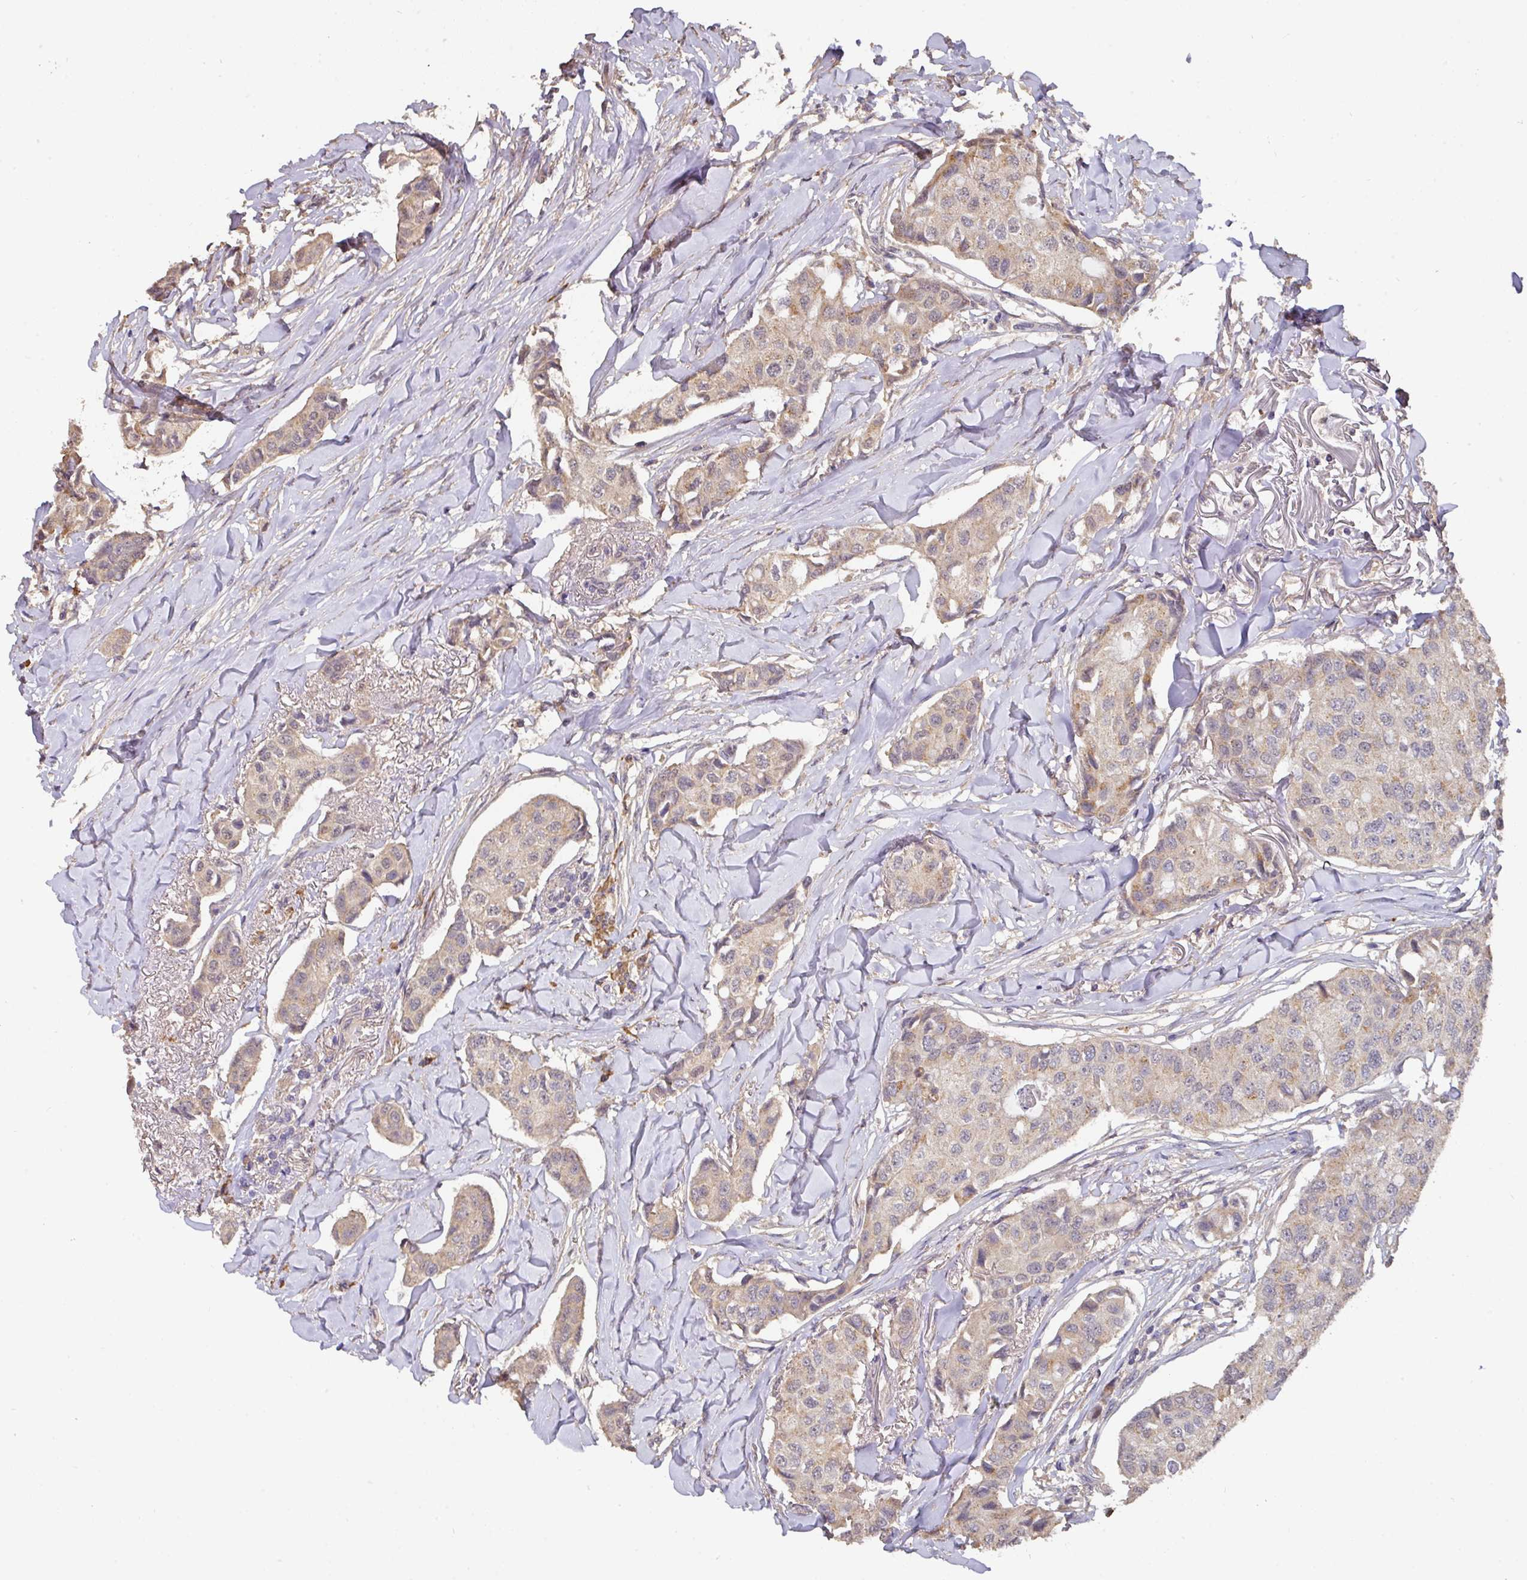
{"staining": {"intensity": "weak", "quantity": "25%-75%", "location": "cytoplasmic/membranous"}, "tissue": "breast cancer", "cell_type": "Tumor cells", "image_type": "cancer", "snomed": [{"axis": "morphology", "description": "Duct carcinoma"}, {"axis": "topography", "description": "Breast"}], "caption": "The micrograph displays immunohistochemical staining of intraductal carcinoma (breast). There is weak cytoplasmic/membranous expression is present in approximately 25%-75% of tumor cells.", "gene": "ACVR2B", "patient": {"sex": "female", "age": 80}}